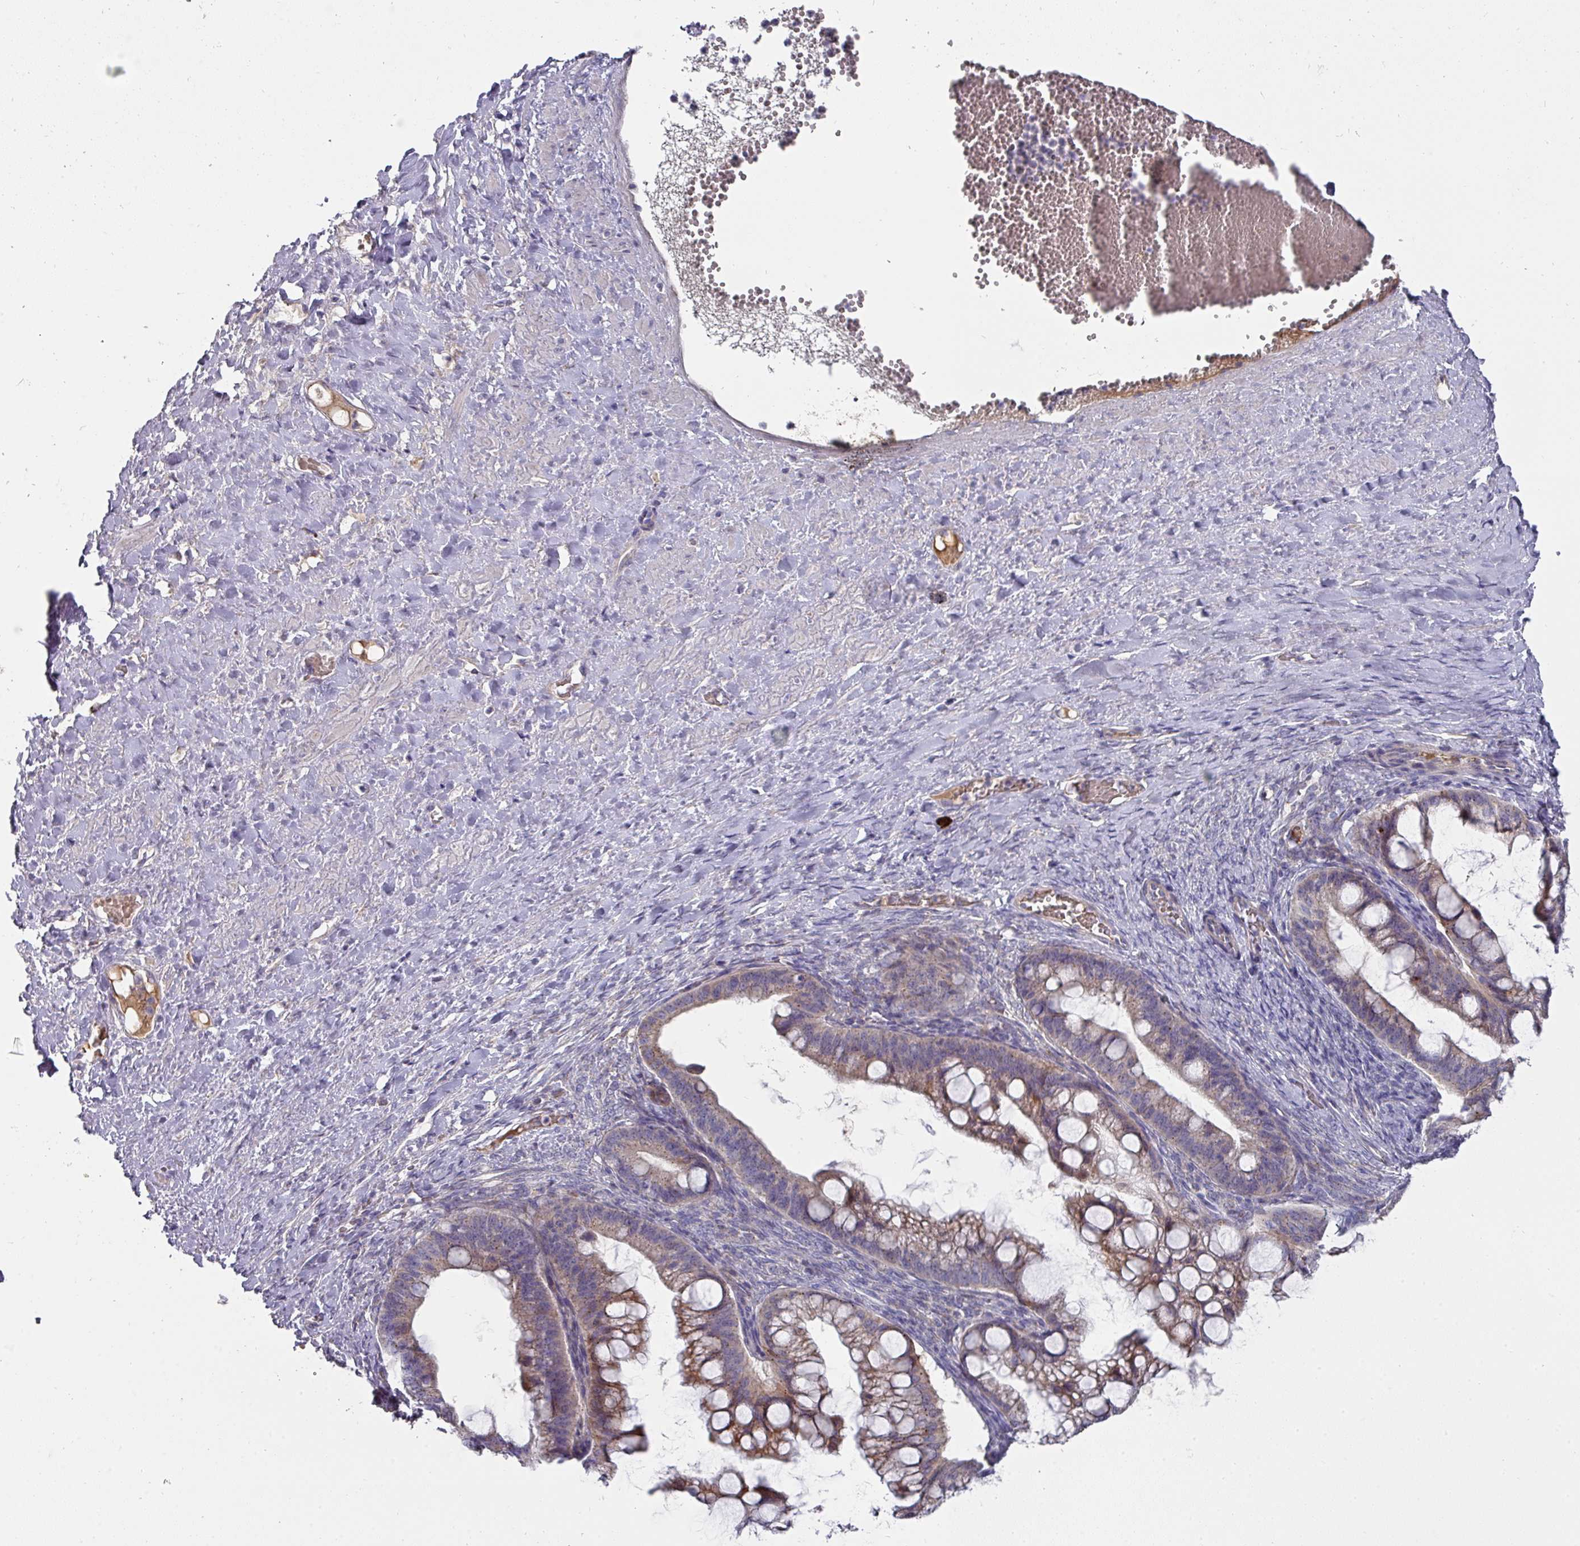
{"staining": {"intensity": "moderate", "quantity": "25%-75%", "location": "cytoplasmic/membranous"}, "tissue": "ovarian cancer", "cell_type": "Tumor cells", "image_type": "cancer", "snomed": [{"axis": "morphology", "description": "Cystadenocarcinoma, mucinous, NOS"}, {"axis": "topography", "description": "Ovary"}], "caption": "Tumor cells demonstrate medium levels of moderate cytoplasmic/membranous expression in about 25%-75% of cells in ovarian cancer (mucinous cystadenocarcinoma).", "gene": "IL4R", "patient": {"sex": "female", "age": 73}}